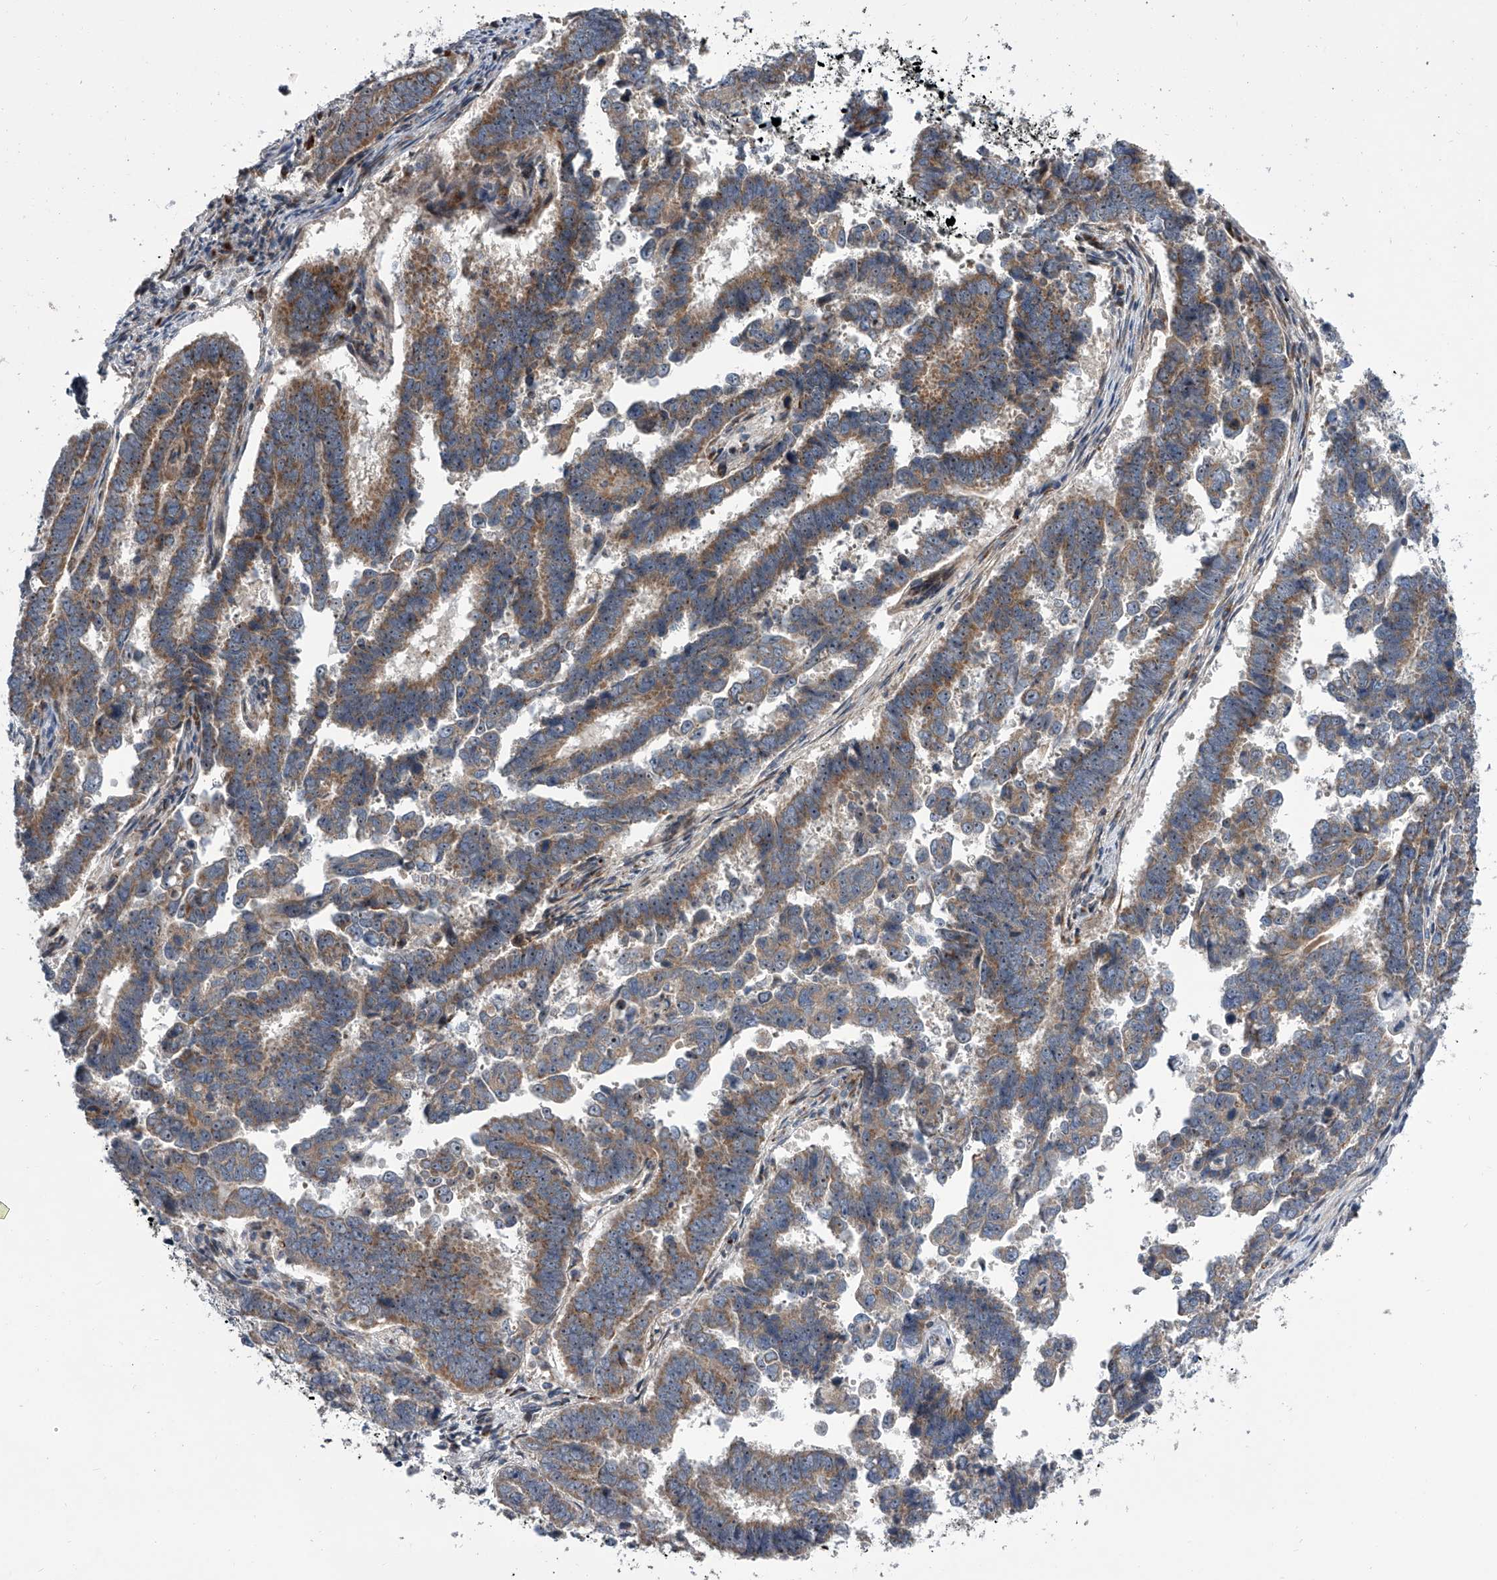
{"staining": {"intensity": "moderate", "quantity": ">75%", "location": "cytoplasmic/membranous"}, "tissue": "endometrial cancer", "cell_type": "Tumor cells", "image_type": "cancer", "snomed": [{"axis": "morphology", "description": "Adenocarcinoma, NOS"}, {"axis": "topography", "description": "Endometrium"}], "caption": "Endometrial adenocarcinoma stained for a protein demonstrates moderate cytoplasmic/membranous positivity in tumor cells.", "gene": "DLGAP2", "patient": {"sex": "female", "age": 75}}